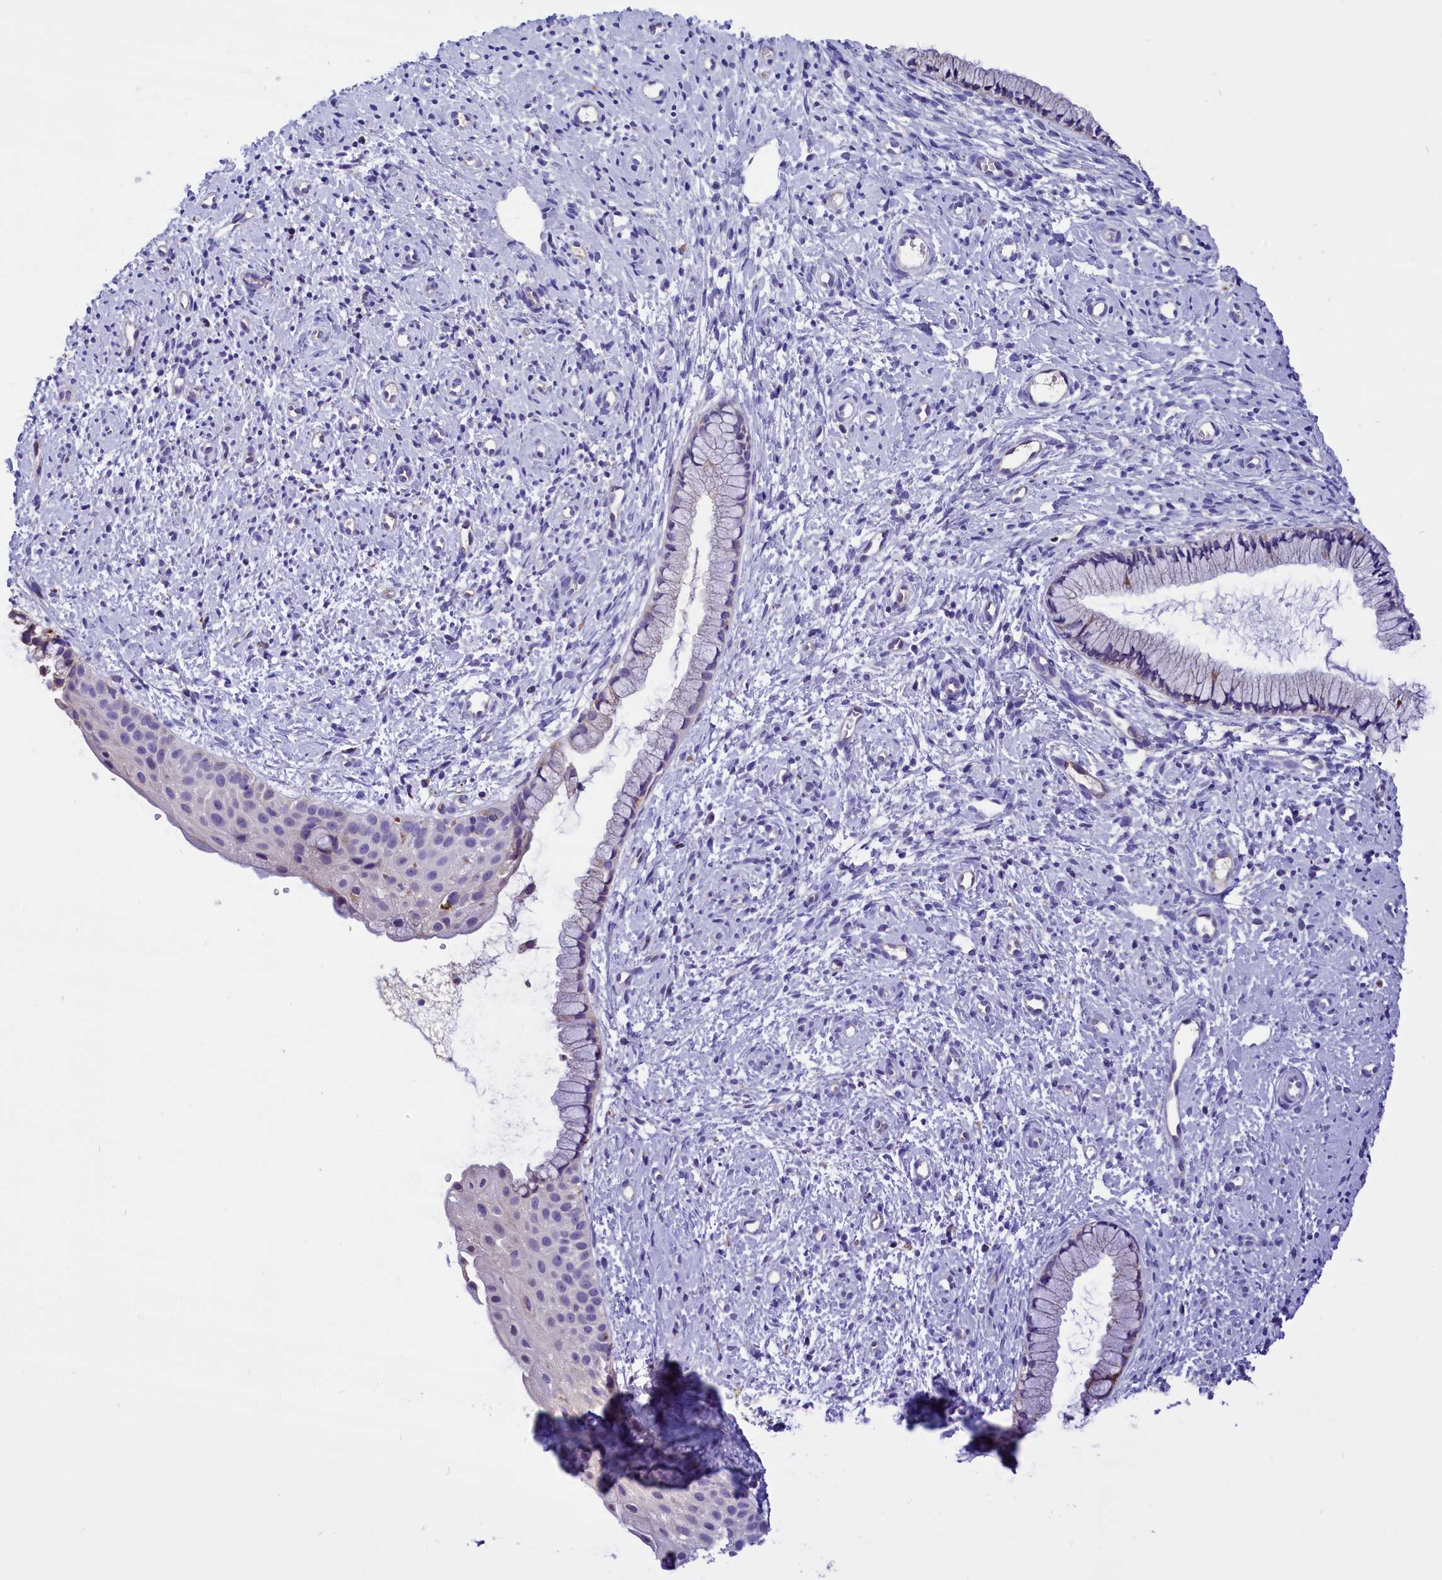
{"staining": {"intensity": "weak", "quantity": "<25%", "location": "cytoplasmic/membranous"}, "tissue": "cervix", "cell_type": "Glandular cells", "image_type": "normal", "snomed": [{"axis": "morphology", "description": "Normal tissue, NOS"}, {"axis": "topography", "description": "Cervix"}], "caption": "DAB (3,3'-diaminobenzidine) immunohistochemical staining of normal cervix reveals no significant positivity in glandular cells. (Stains: DAB immunohistochemistry with hematoxylin counter stain, Microscopy: brightfield microscopy at high magnification).", "gene": "ABAT", "patient": {"sex": "female", "age": 57}}